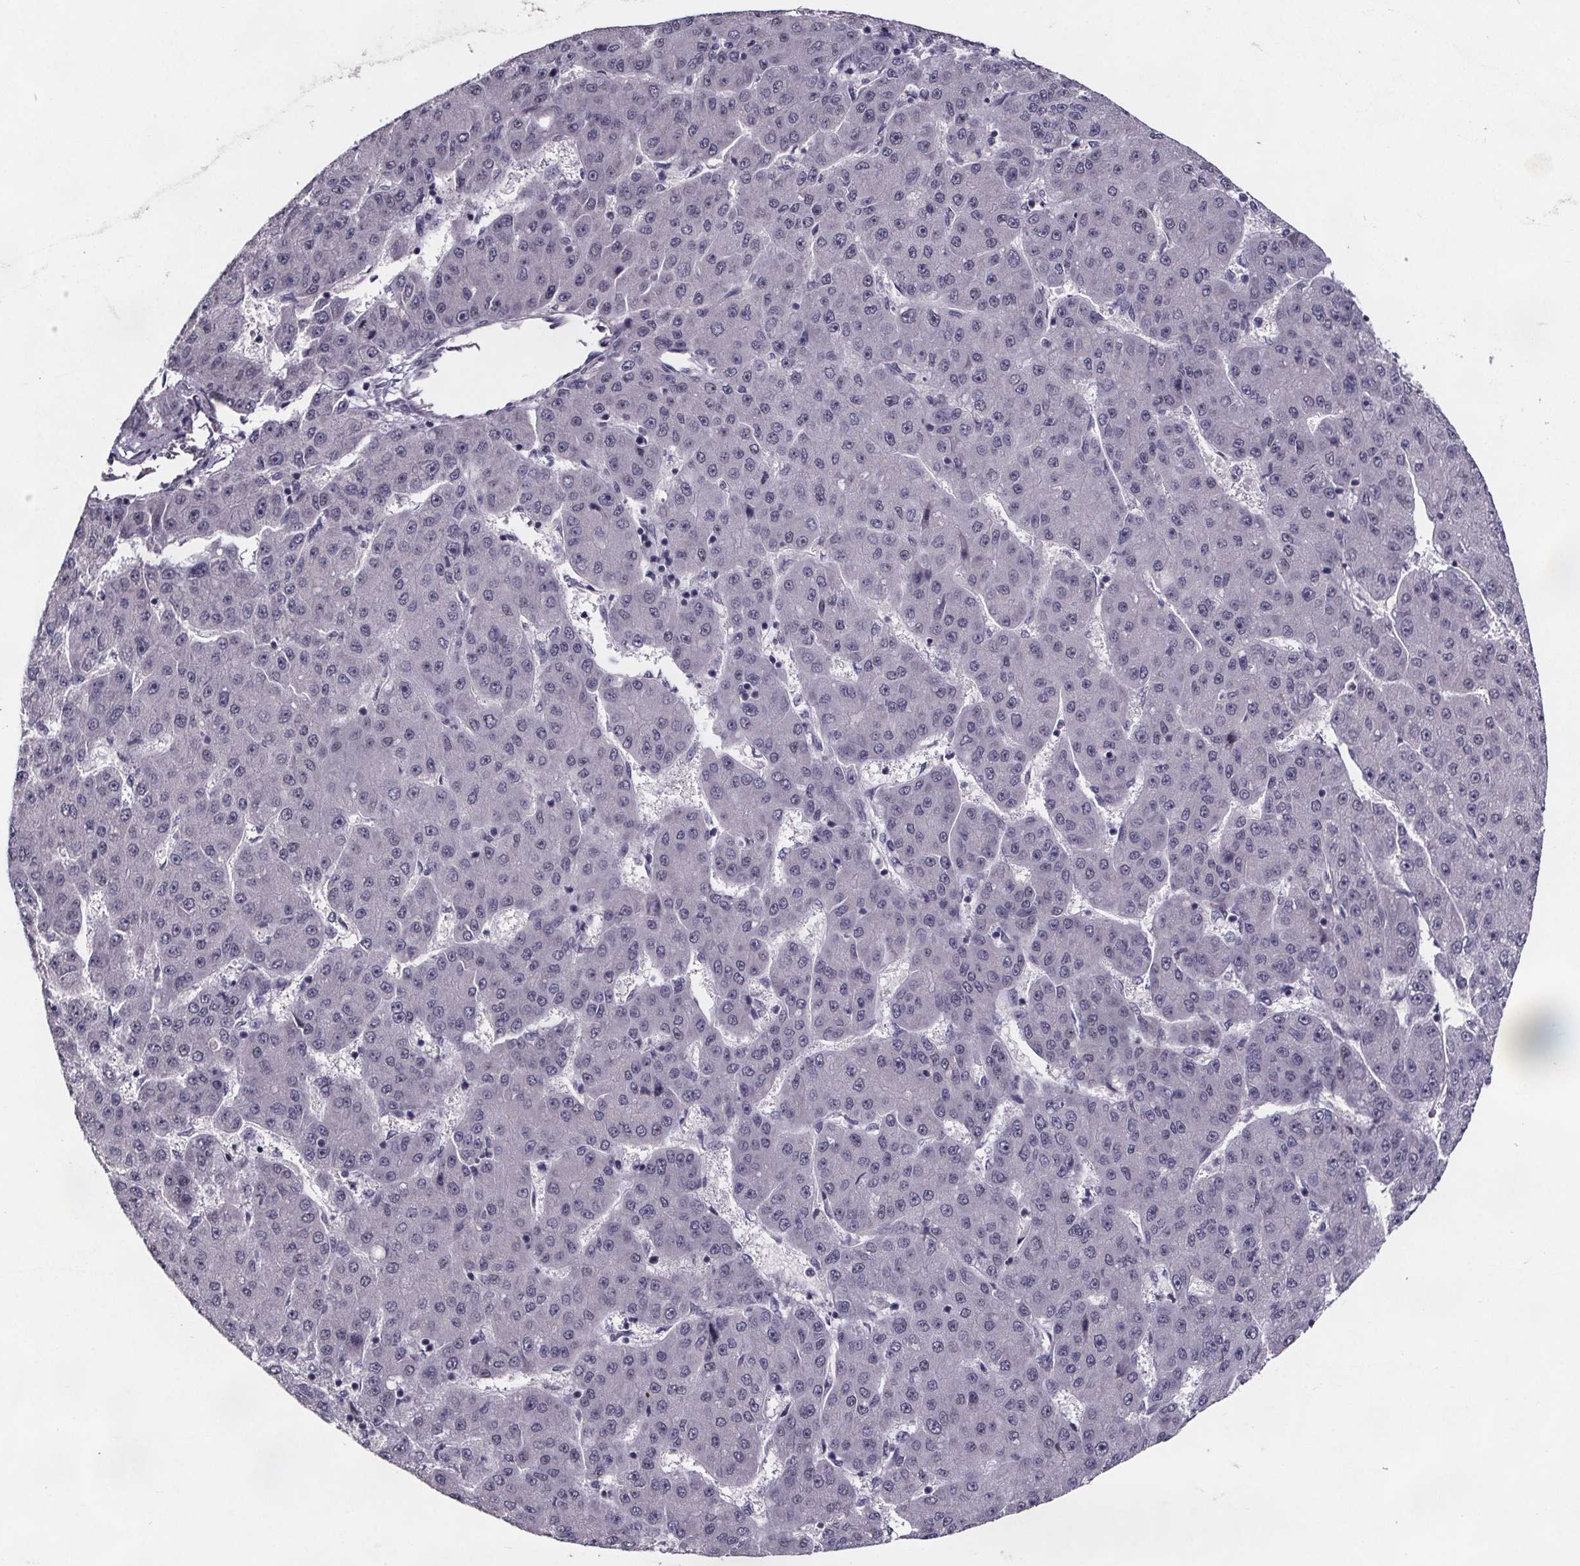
{"staining": {"intensity": "negative", "quantity": "none", "location": "none"}, "tissue": "liver cancer", "cell_type": "Tumor cells", "image_type": "cancer", "snomed": [{"axis": "morphology", "description": "Carcinoma, Hepatocellular, NOS"}, {"axis": "topography", "description": "Liver"}], "caption": "Immunohistochemistry (IHC) histopathology image of neoplastic tissue: liver cancer stained with DAB exhibits no significant protein staining in tumor cells. (Stains: DAB (3,3'-diaminobenzidine) immunohistochemistry (IHC) with hematoxylin counter stain, Microscopy: brightfield microscopy at high magnification).", "gene": "AR", "patient": {"sex": "male", "age": 67}}